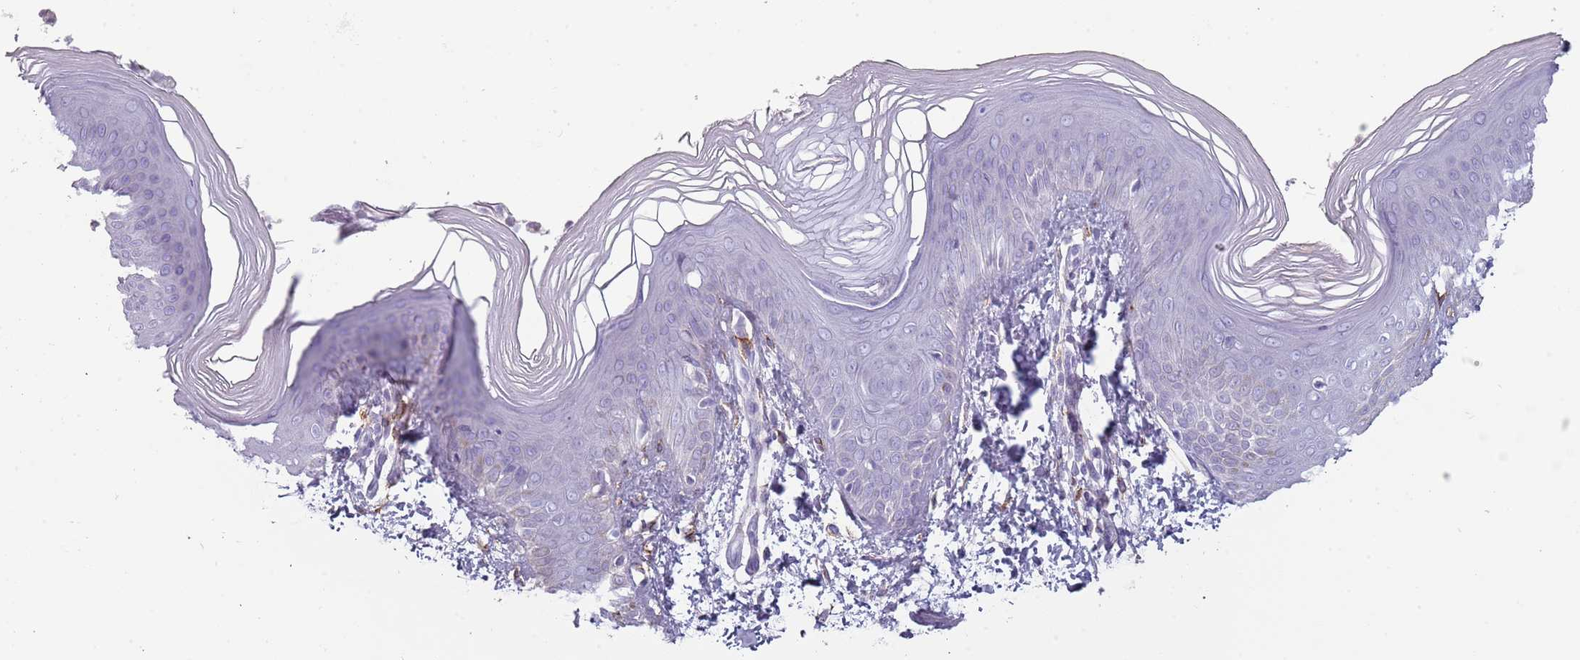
{"staining": {"intensity": "negative", "quantity": "none", "location": "none"}, "tissue": "skin", "cell_type": "Epidermal cells", "image_type": "normal", "snomed": [{"axis": "morphology", "description": "Normal tissue, NOS"}, {"axis": "topography", "description": "Anal"}], "caption": "Immunohistochemistry (IHC) image of normal human skin stained for a protein (brown), which exhibits no positivity in epidermal cells.", "gene": "COLEC12", "patient": {"sex": "female", "age": 40}}